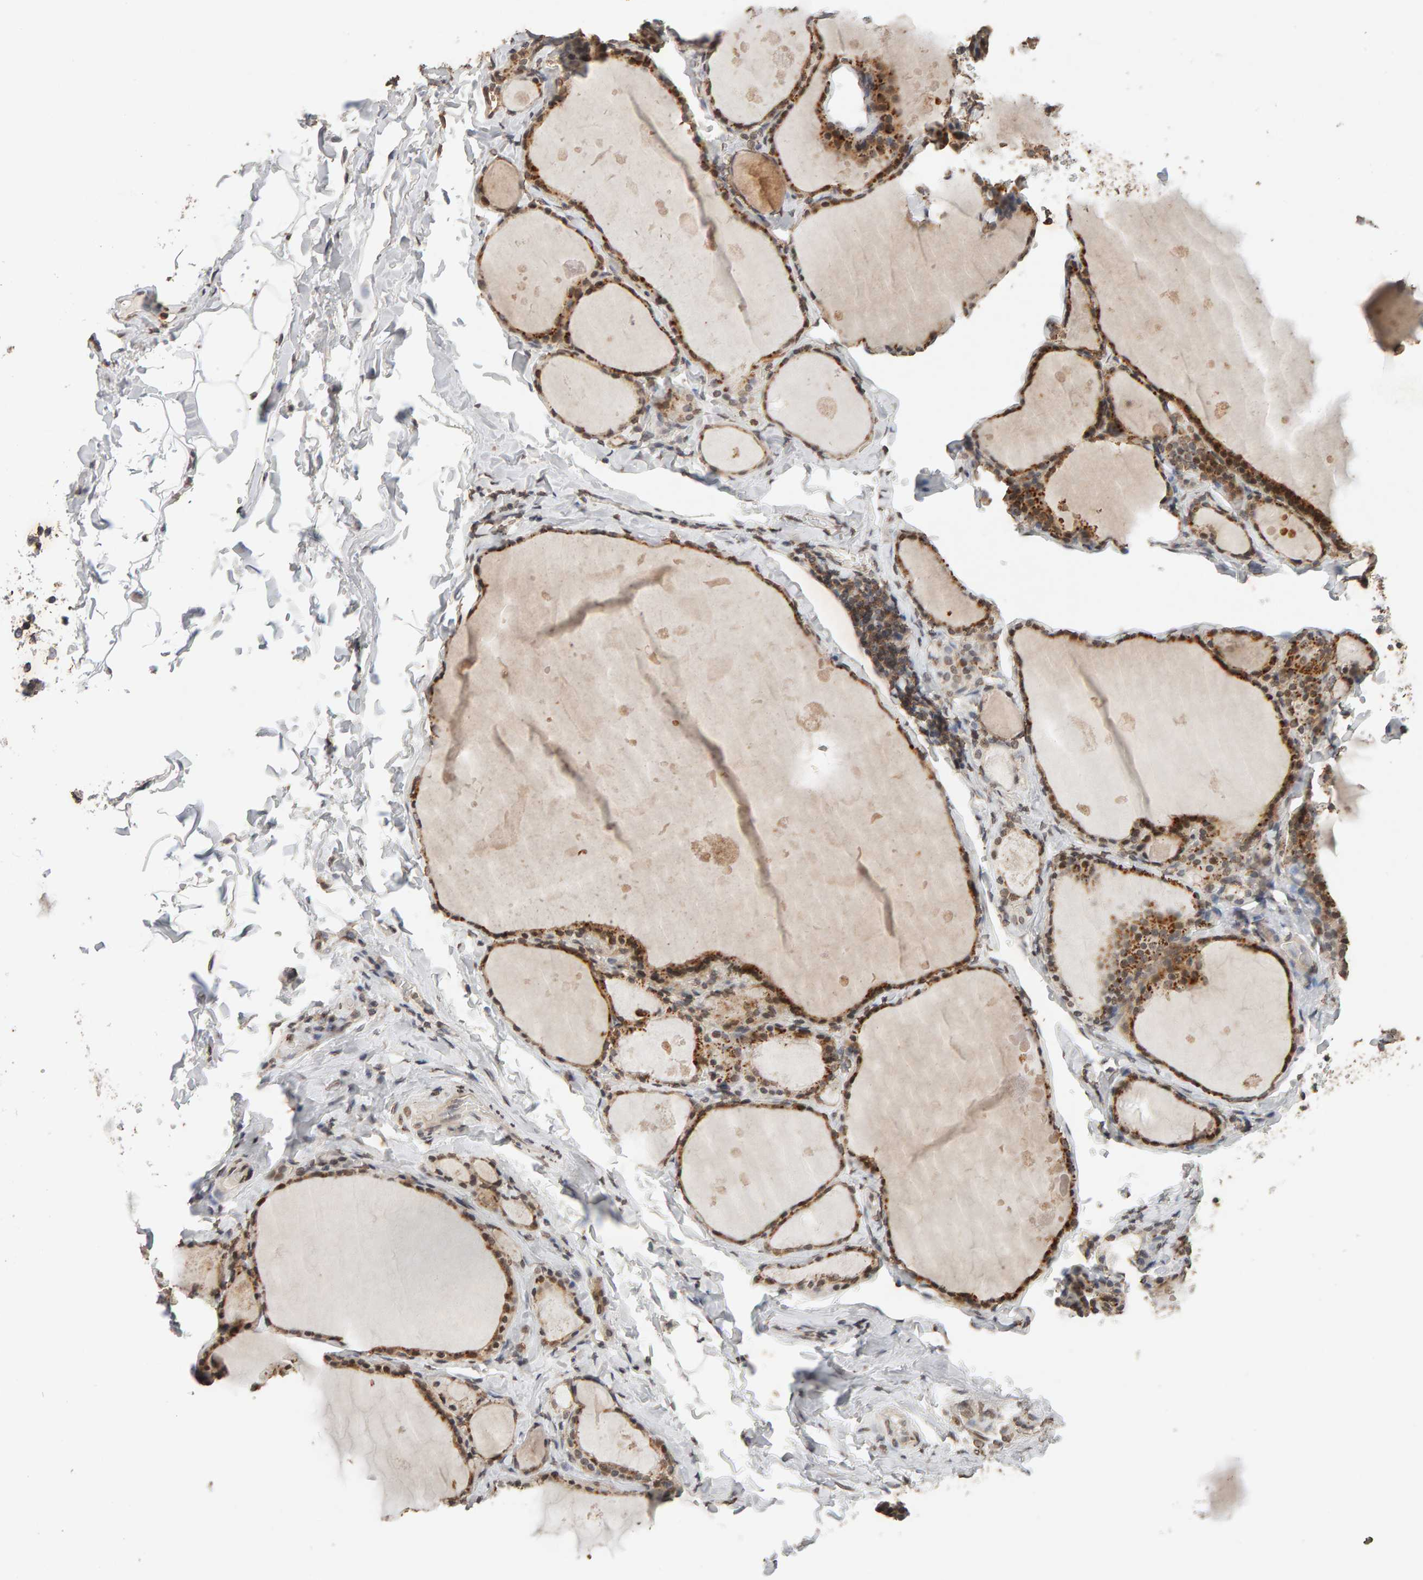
{"staining": {"intensity": "moderate", "quantity": ">75%", "location": "cytoplasmic/membranous,nuclear"}, "tissue": "thyroid gland", "cell_type": "Glandular cells", "image_type": "normal", "snomed": [{"axis": "morphology", "description": "Normal tissue, NOS"}, {"axis": "topography", "description": "Thyroid gland"}], "caption": "DAB (3,3'-diaminobenzidine) immunohistochemical staining of benign thyroid gland demonstrates moderate cytoplasmic/membranous,nuclear protein positivity in approximately >75% of glandular cells. Immunohistochemistry stains the protein in brown and the nuclei are stained blue.", "gene": "DNAJB5", "patient": {"sex": "male", "age": 56}}